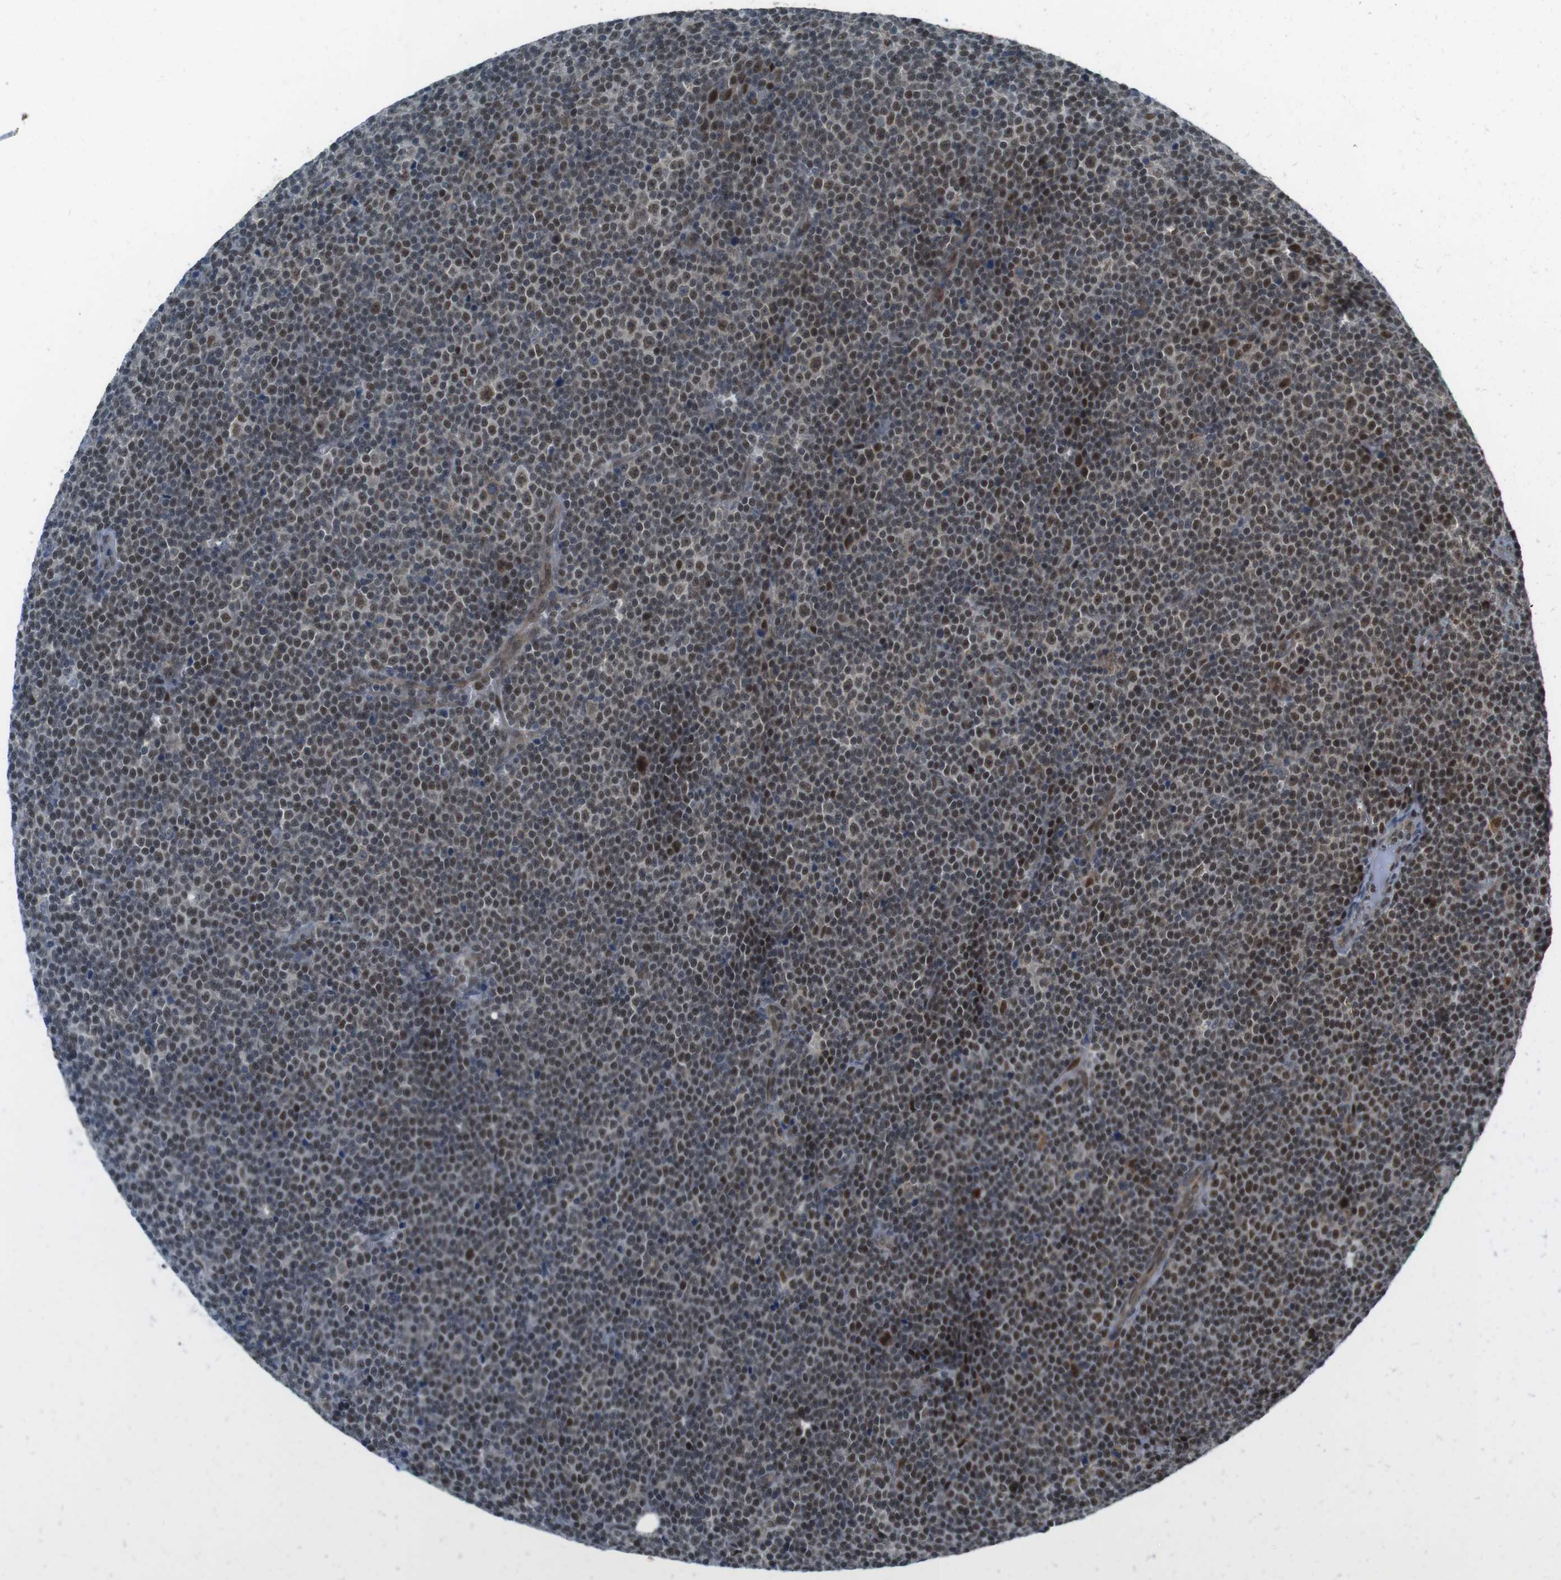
{"staining": {"intensity": "moderate", "quantity": ">75%", "location": "nuclear"}, "tissue": "lymphoma", "cell_type": "Tumor cells", "image_type": "cancer", "snomed": [{"axis": "morphology", "description": "Malignant lymphoma, non-Hodgkin's type, Low grade"}, {"axis": "topography", "description": "Lymph node"}], "caption": "High-magnification brightfield microscopy of low-grade malignant lymphoma, non-Hodgkin's type stained with DAB (3,3'-diaminobenzidine) (brown) and counterstained with hematoxylin (blue). tumor cells exhibit moderate nuclear staining is present in about>75% of cells. Immunohistochemistry stains the protein in brown and the nuclei are stained blue.", "gene": "MAPKAPK5", "patient": {"sex": "female", "age": 67}}